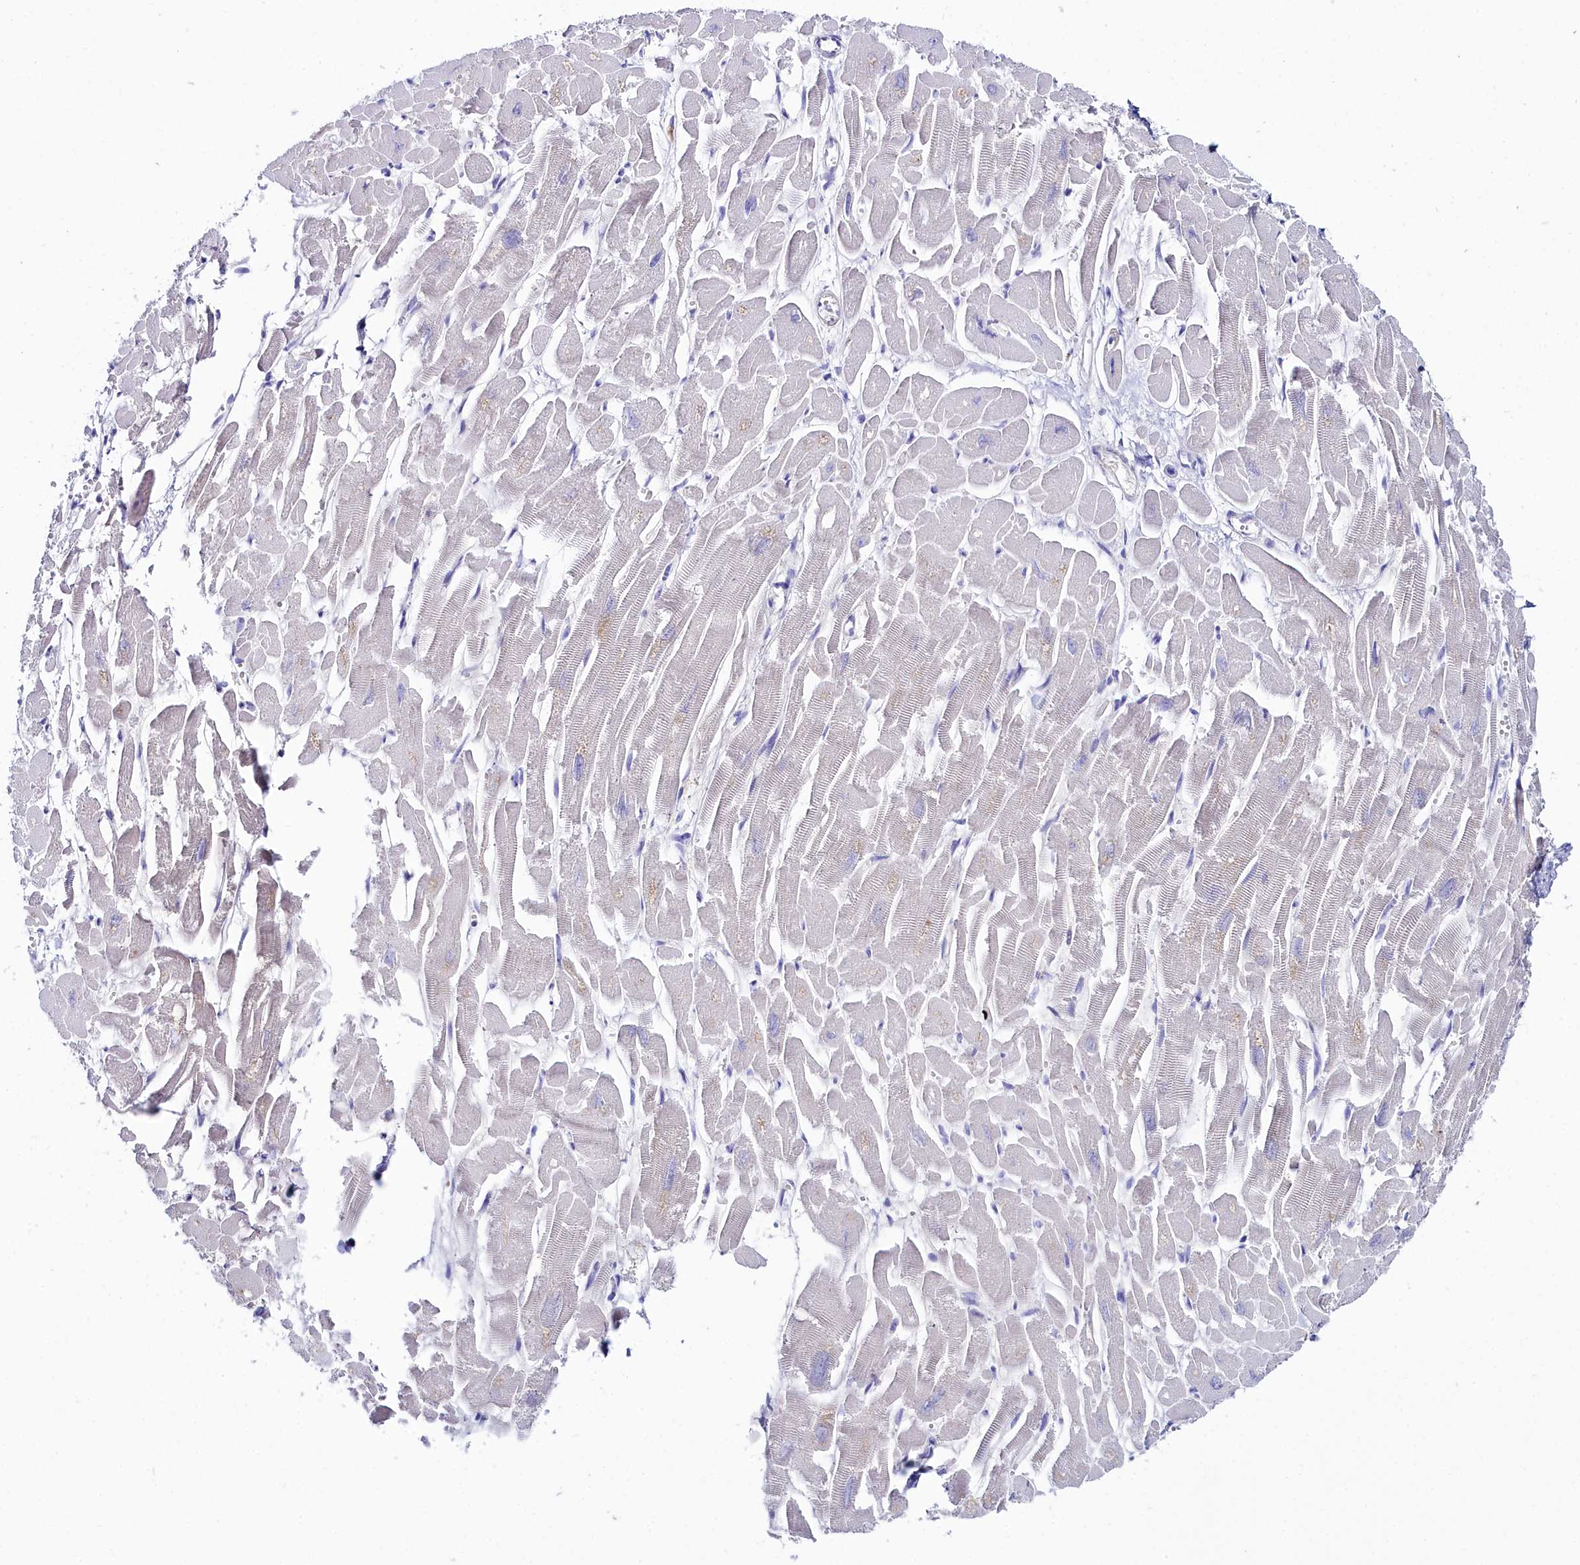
{"staining": {"intensity": "negative", "quantity": "none", "location": "none"}, "tissue": "heart muscle", "cell_type": "Cardiomyocytes", "image_type": "normal", "snomed": [{"axis": "morphology", "description": "Normal tissue, NOS"}, {"axis": "topography", "description": "Heart"}], "caption": "Photomicrograph shows no significant protein staining in cardiomyocytes of unremarkable heart muscle. Nuclei are stained in blue.", "gene": "SLC49A3", "patient": {"sex": "male", "age": 54}}